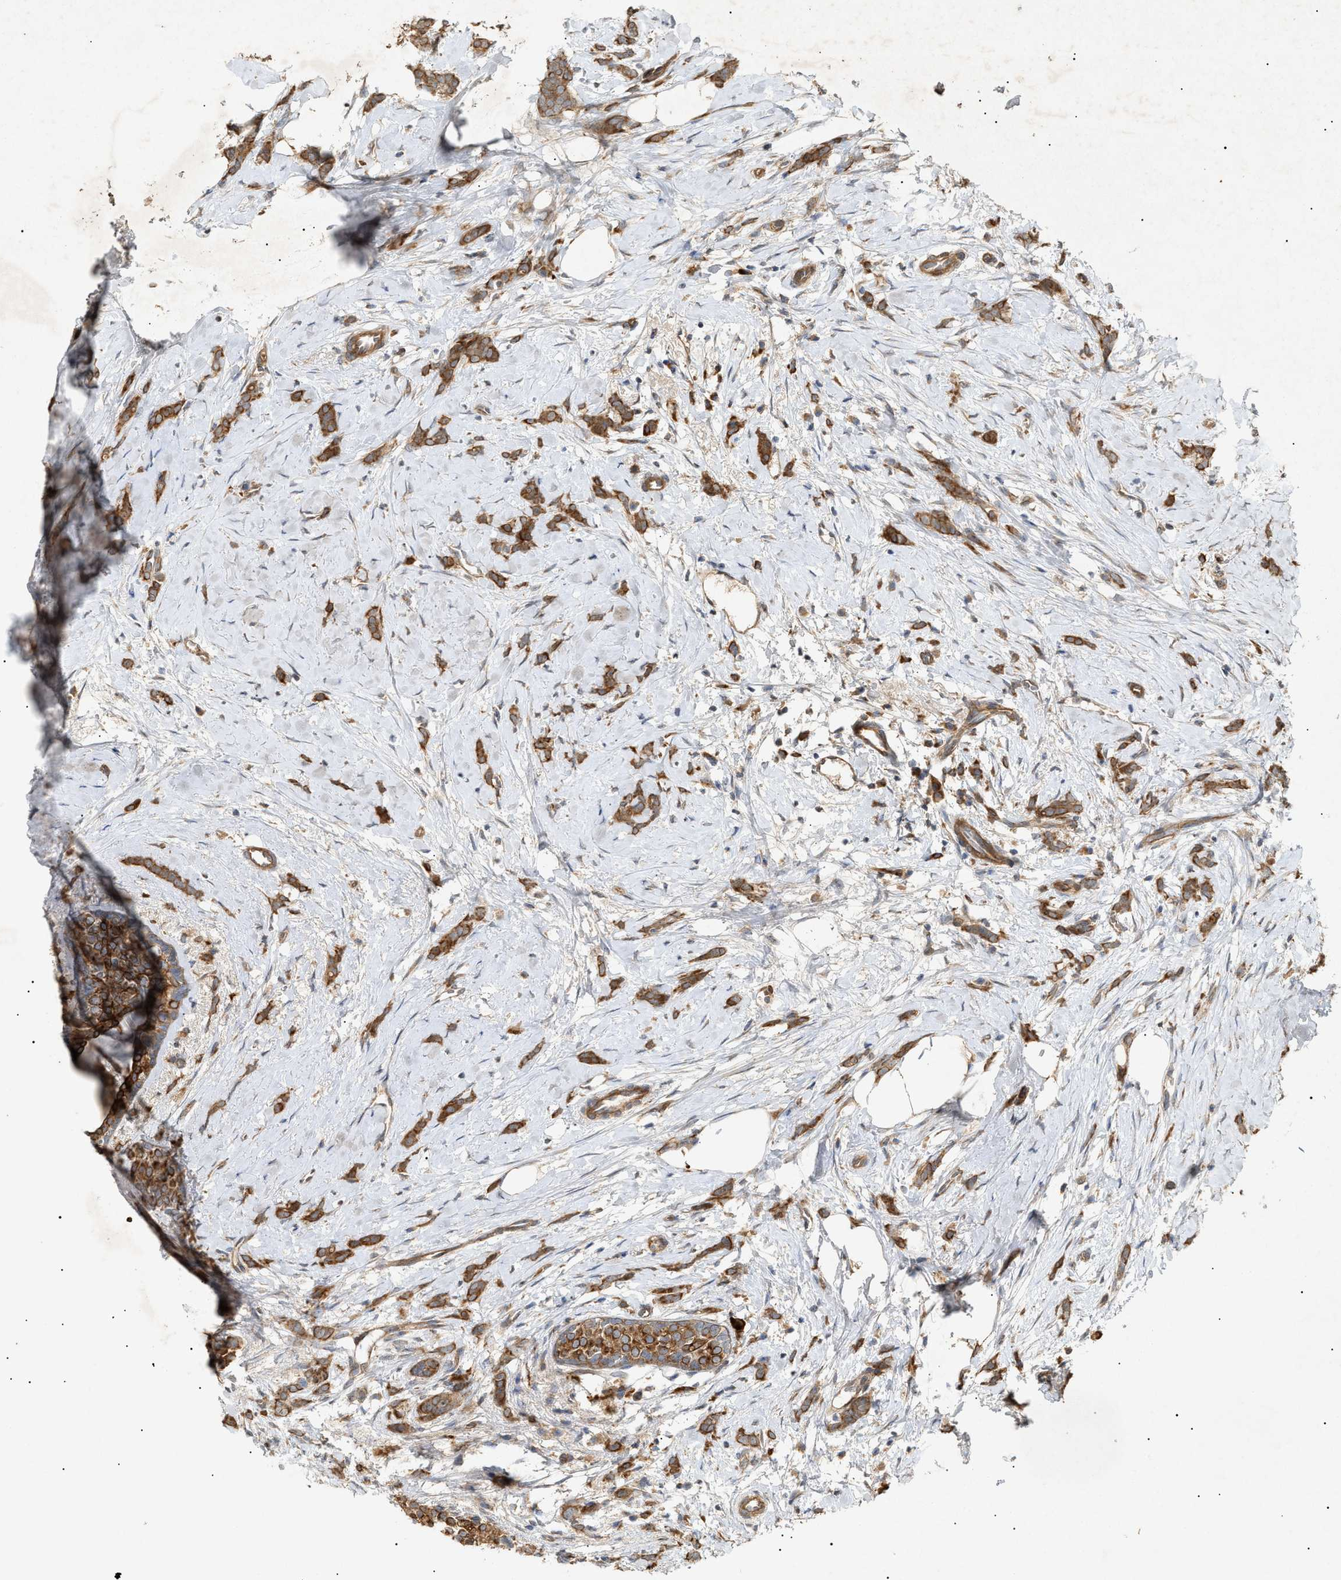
{"staining": {"intensity": "strong", "quantity": ">75%", "location": "cytoplasmic/membranous"}, "tissue": "breast cancer", "cell_type": "Tumor cells", "image_type": "cancer", "snomed": [{"axis": "morphology", "description": "Lobular carcinoma, in situ"}, {"axis": "morphology", "description": "Lobular carcinoma"}, {"axis": "topography", "description": "Breast"}], "caption": "IHC of breast cancer (lobular carcinoma in situ) reveals high levels of strong cytoplasmic/membranous expression in about >75% of tumor cells.", "gene": "MTCH1", "patient": {"sex": "female", "age": 41}}